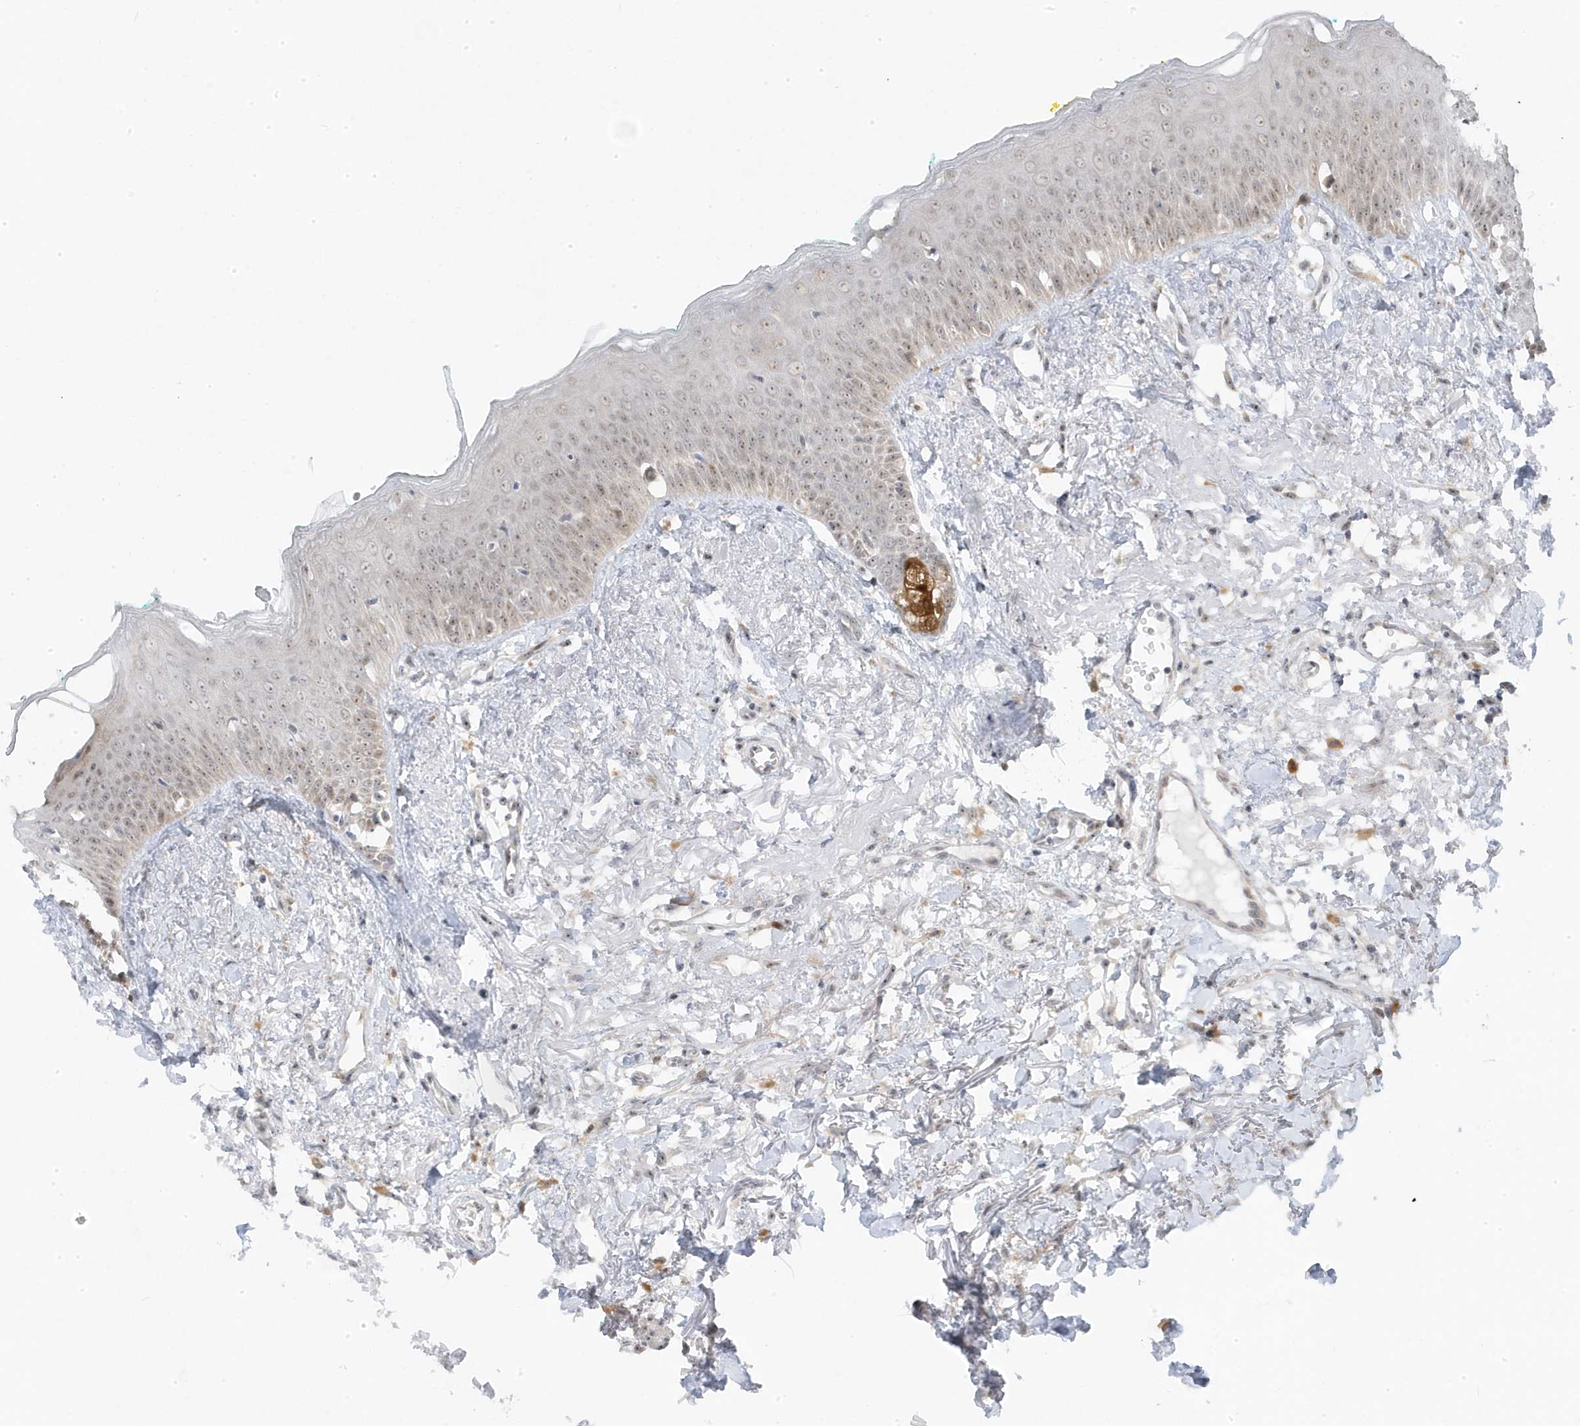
{"staining": {"intensity": "weak", "quantity": ">75%", "location": "nuclear"}, "tissue": "oral mucosa", "cell_type": "Squamous epithelial cells", "image_type": "normal", "snomed": [{"axis": "morphology", "description": "Normal tissue, NOS"}, {"axis": "topography", "description": "Oral tissue"}], "caption": "Immunohistochemical staining of normal human oral mucosa reveals weak nuclear protein expression in about >75% of squamous epithelial cells.", "gene": "TSEN15", "patient": {"sex": "female", "age": 70}}